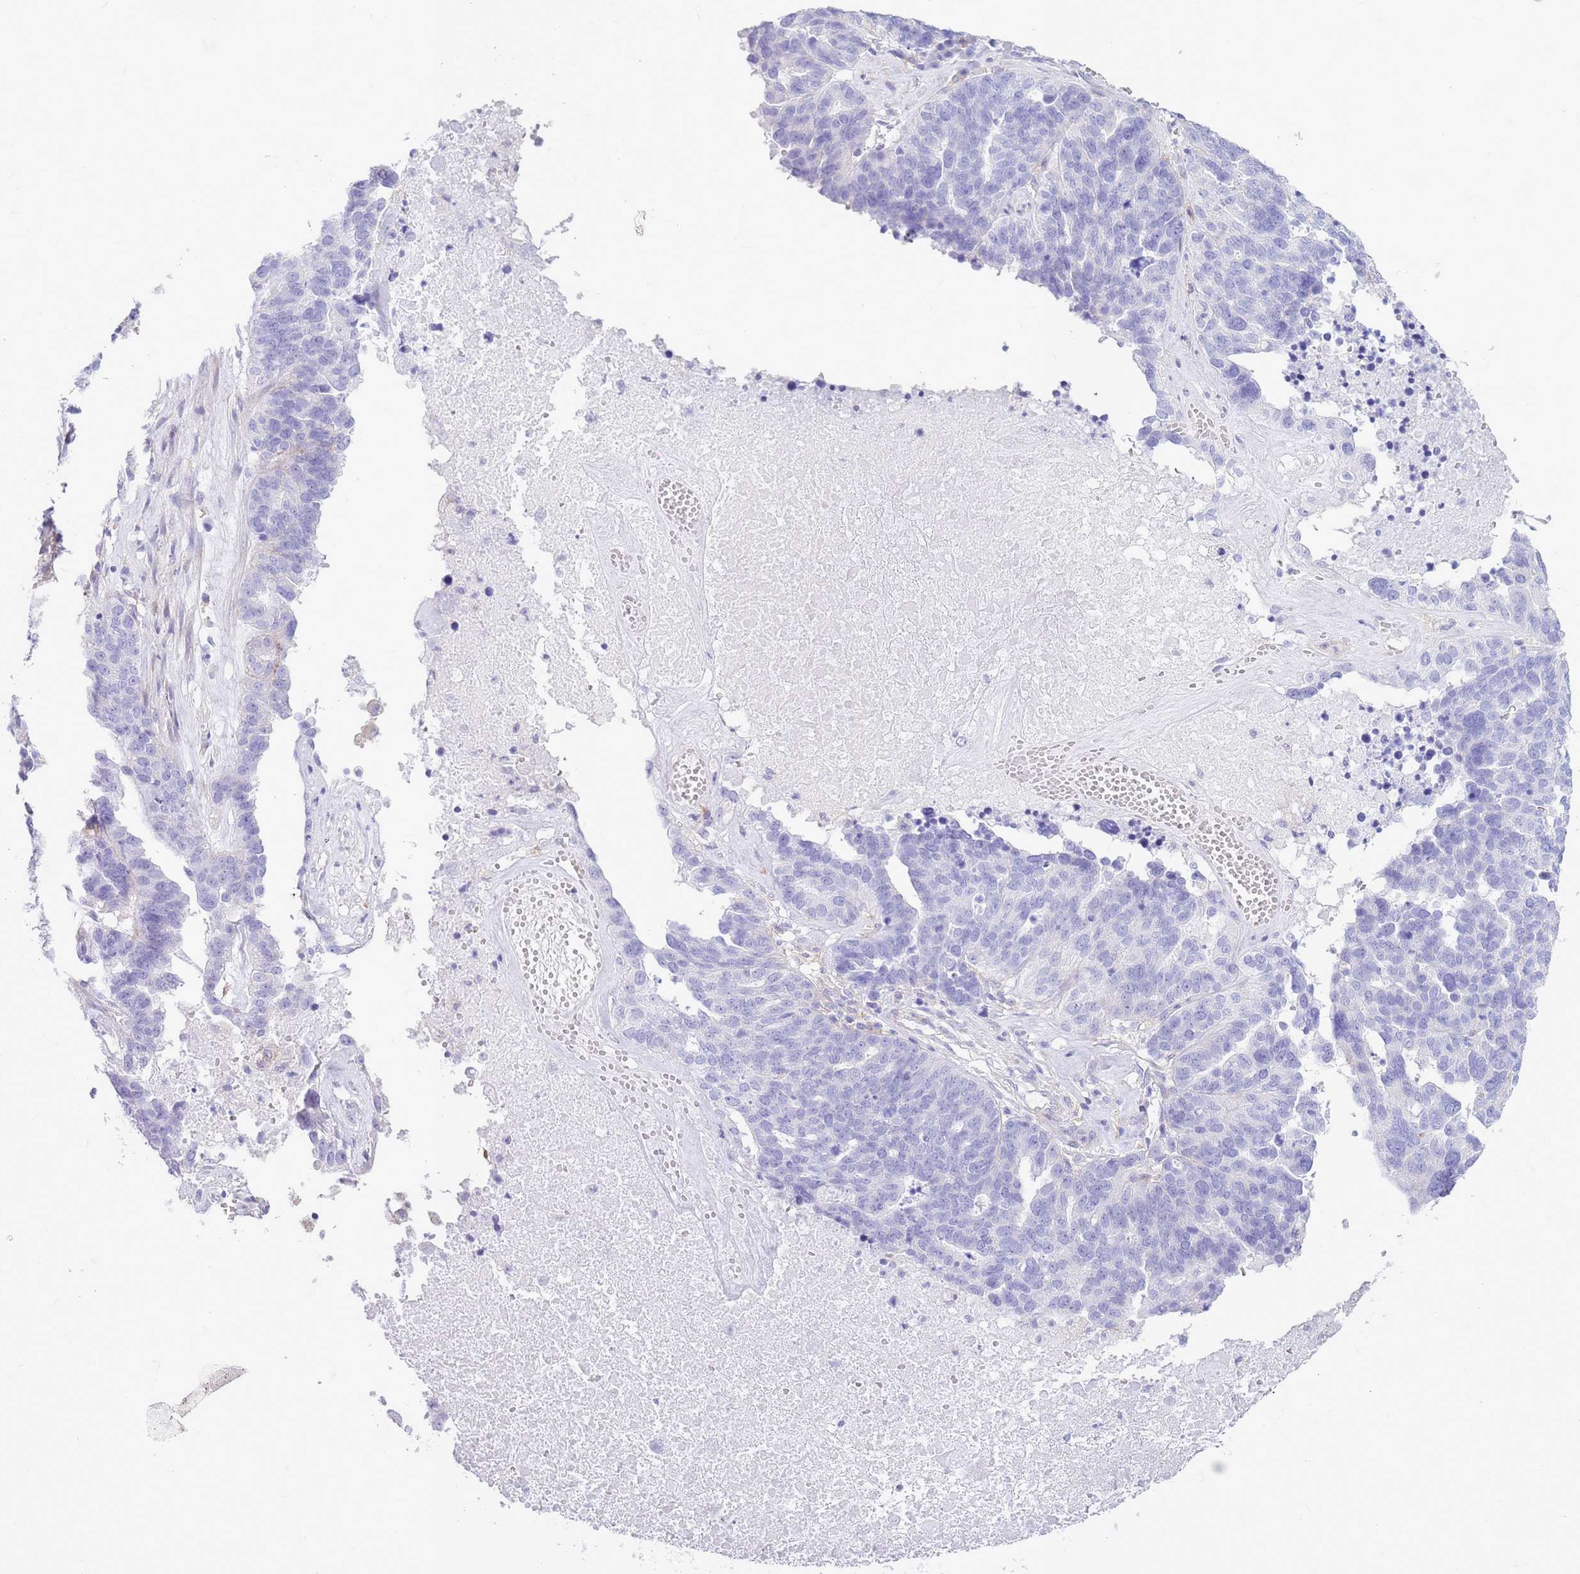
{"staining": {"intensity": "negative", "quantity": "none", "location": "none"}, "tissue": "ovarian cancer", "cell_type": "Tumor cells", "image_type": "cancer", "snomed": [{"axis": "morphology", "description": "Cystadenocarcinoma, serous, NOS"}, {"axis": "topography", "description": "Ovary"}], "caption": "Immunohistochemical staining of ovarian cancer (serous cystadenocarcinoma) demonstrates no significant staining in tumor cells.", "gene": "SNX6", "patient": {"sex": "female", "age": 59}}